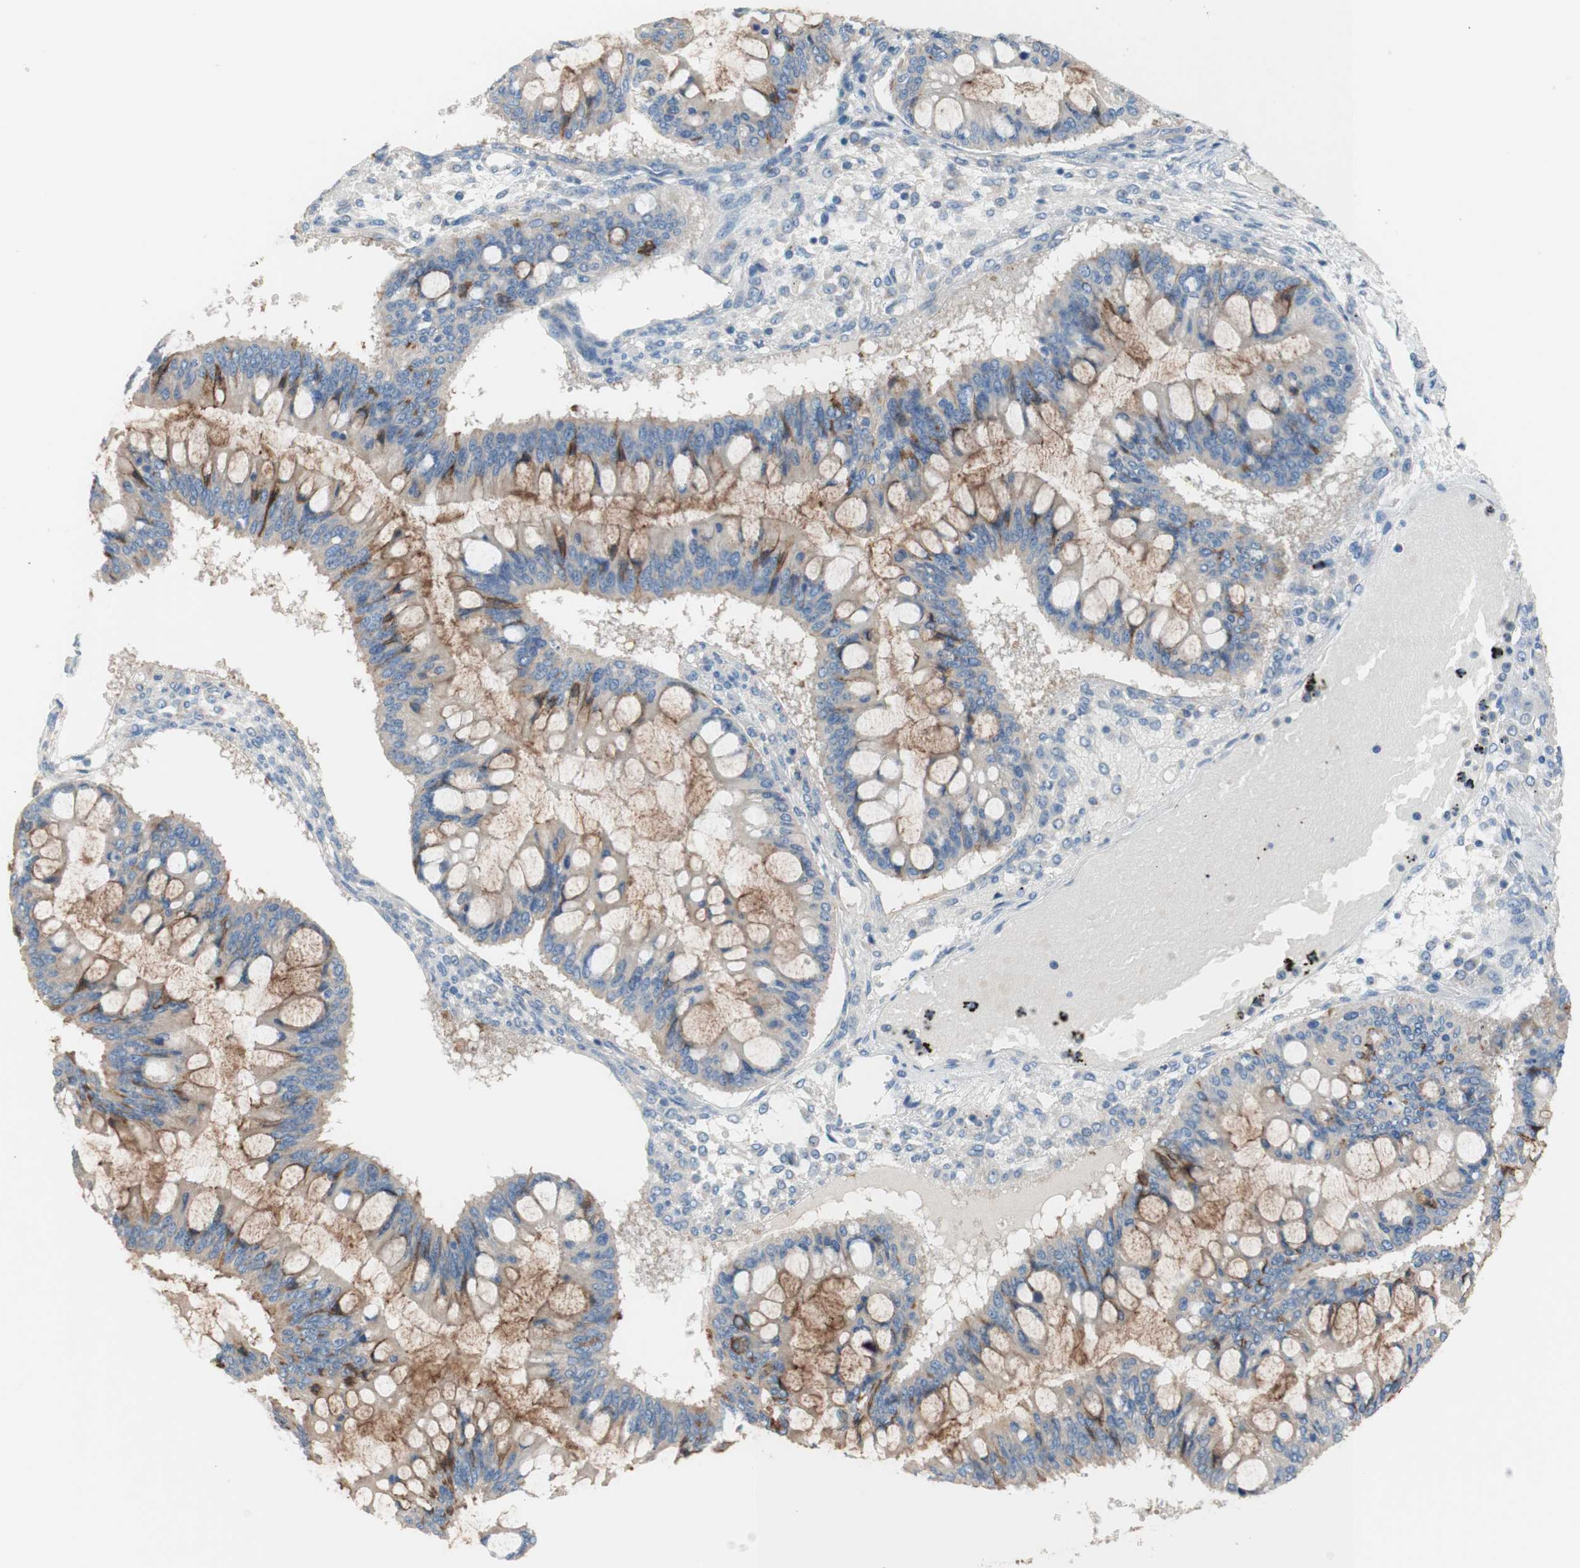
{"staining": {"intensity": "moderate", "quantity": ">75%", "location": "cytoplasmic/membranous"}, "tissue": "ovarian cancer", "cell_type": "Tumor cells", "image_type": "cancer", "snomed": [{"axis": "morphology", "description": "Cystadenocarcinoma, mucinous, NOS"}, {"axis": "topography", "description": "Ovary"}], "caption": "Immunohistochemical staining of mucinous cystadenocarcinoma (ovarian) reveals medium levels of moderate cytoplasmic/membranous positivity in approximately >75% of tumor cells. The protein of interest is shown in brown color, while the nuclei are stained blue.", "gene": "F3", "patient": {"sex": "female", "age": 73}}